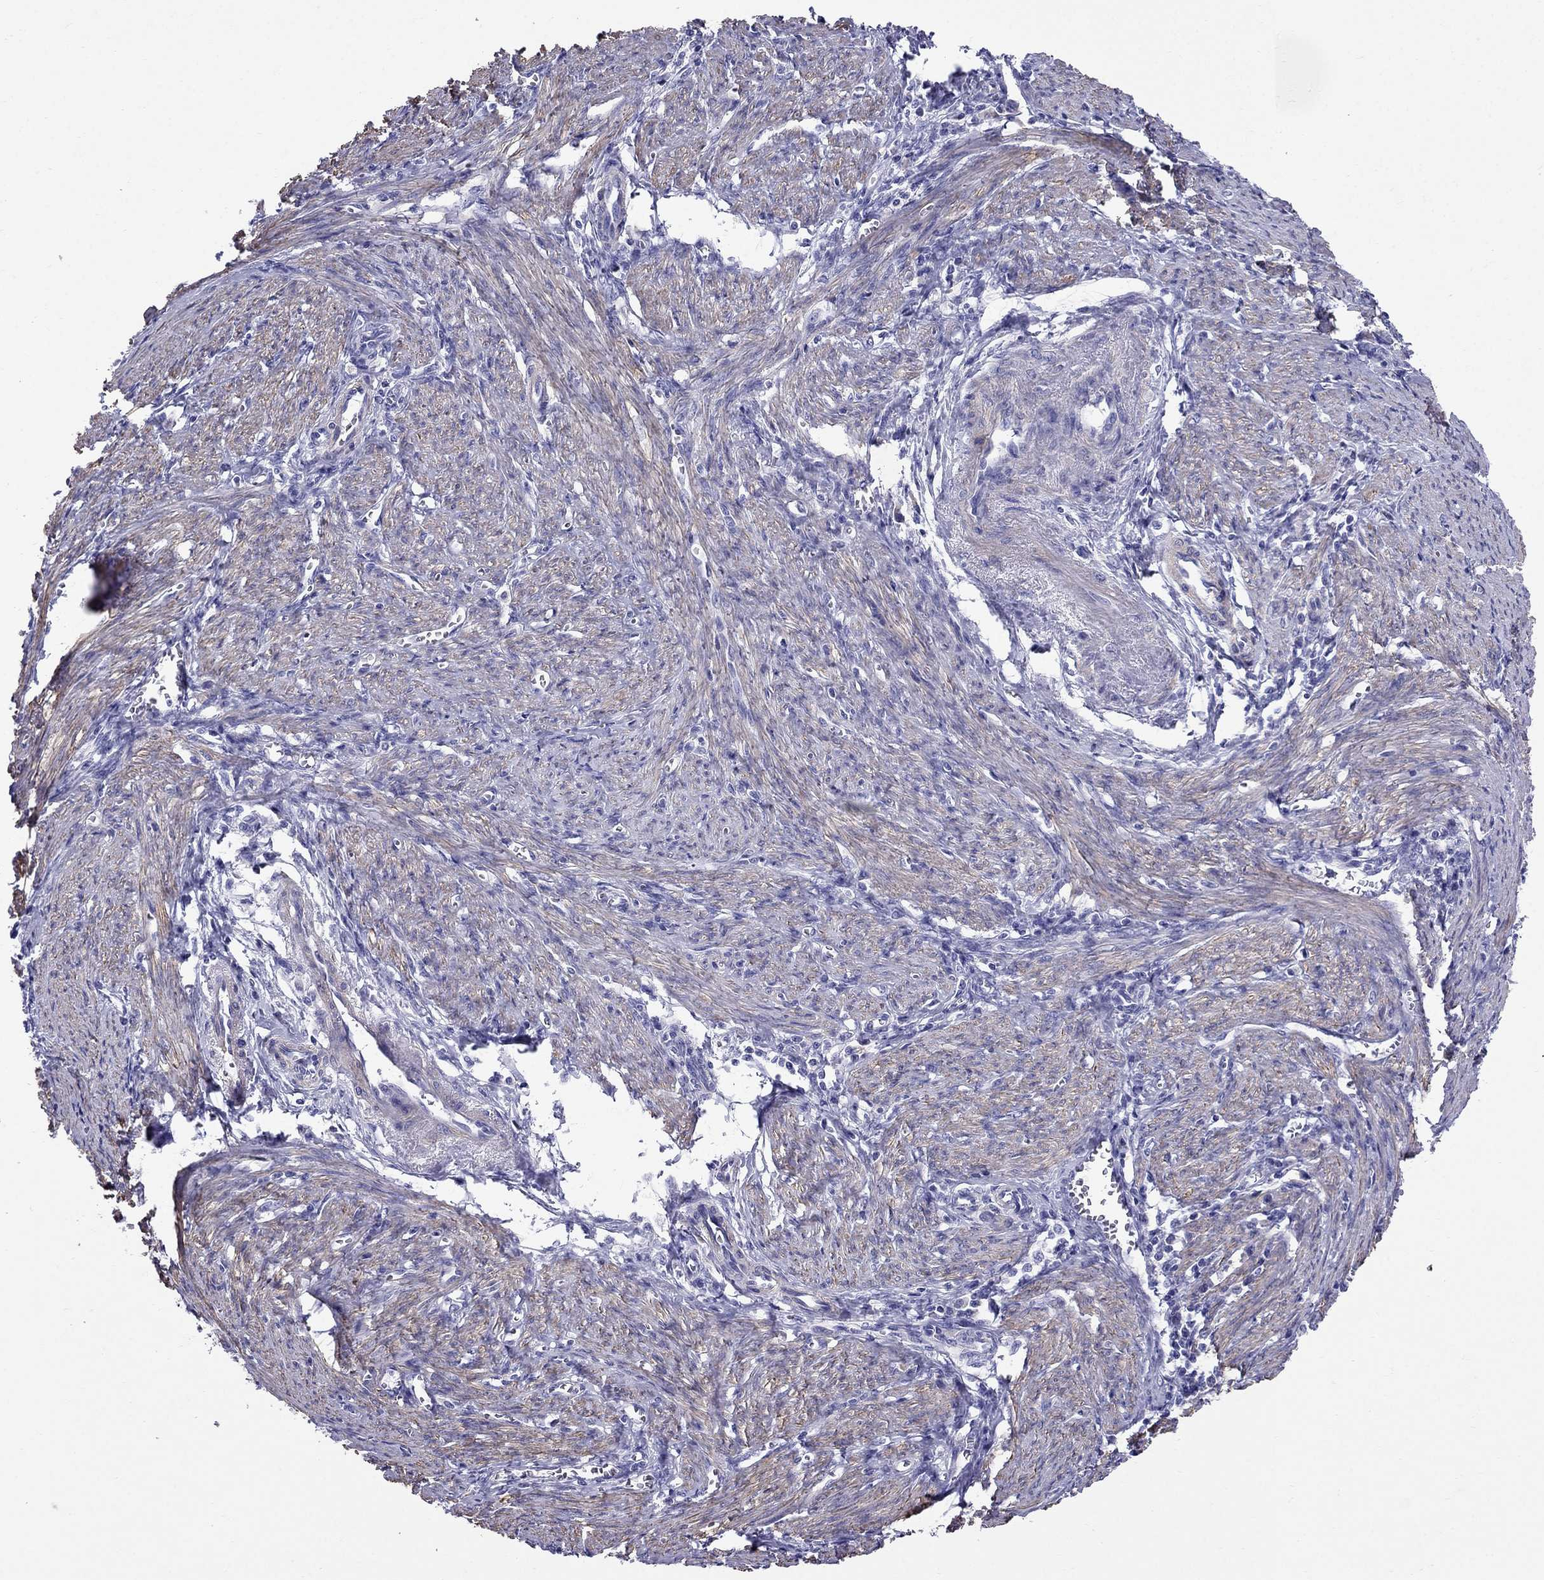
{"staining": {"intensity": "negative", "quantity": "none", "location": "none"}, "tissue": "endometrial cancer", "cell_type": "Tumor cells", "image_type": "cancer", "snomed": [{"axis": "morphology", "description": "Adenocarcinoma, NOS"}, {"axis": "topography", "description": "Endometrium"}], "caption": "Immunohistochemical staining of human endometrial cancer (adenocarcinoma) exhibits no significant expression in tumor cells.", "gene": "GPR50", "patient": {"sex": "female", "age": 65}}